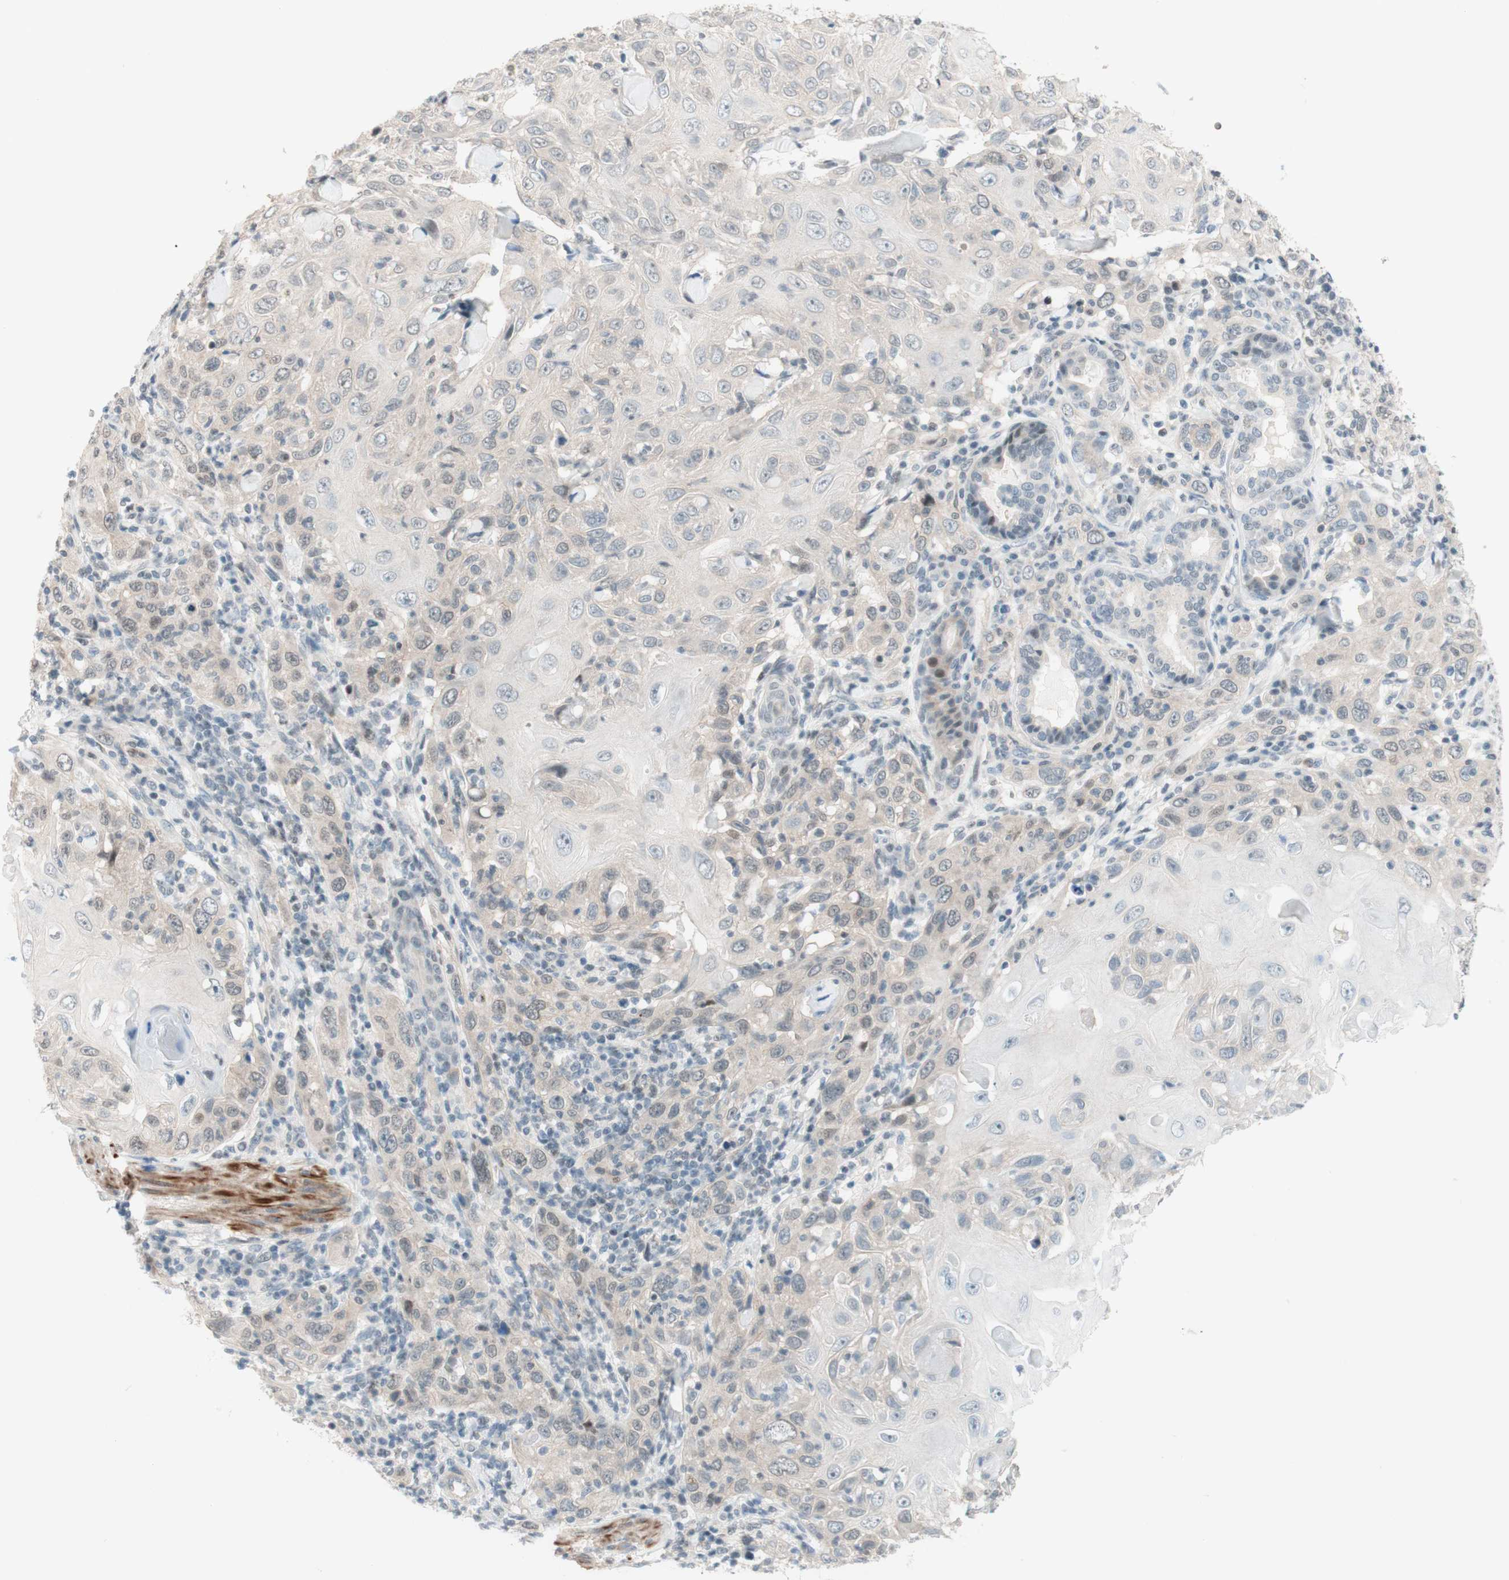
{"staining": {"intensity": "weak", "quantity": "<25%", "location": "nuclear"}, "tissue": "skin cancer", "cell_type": "Tumor cells", "image_type": "cancer", "snomed": [{"axis": "morphology", "description": "Squamous cell carcinoma, NOS"}, {"axis": "topography", "description": "Skin"}], "caption": "A micrograph of skin cancer (squamous cell carcinoma) stained for a protein exhibits no brown staining in tumor cells. The staining is performed using DAB brown chromogen with nuclei counter-stained in using hematoxylin.", "gene": "JPH1", "patient": {"sex": "female", "age": 88}}